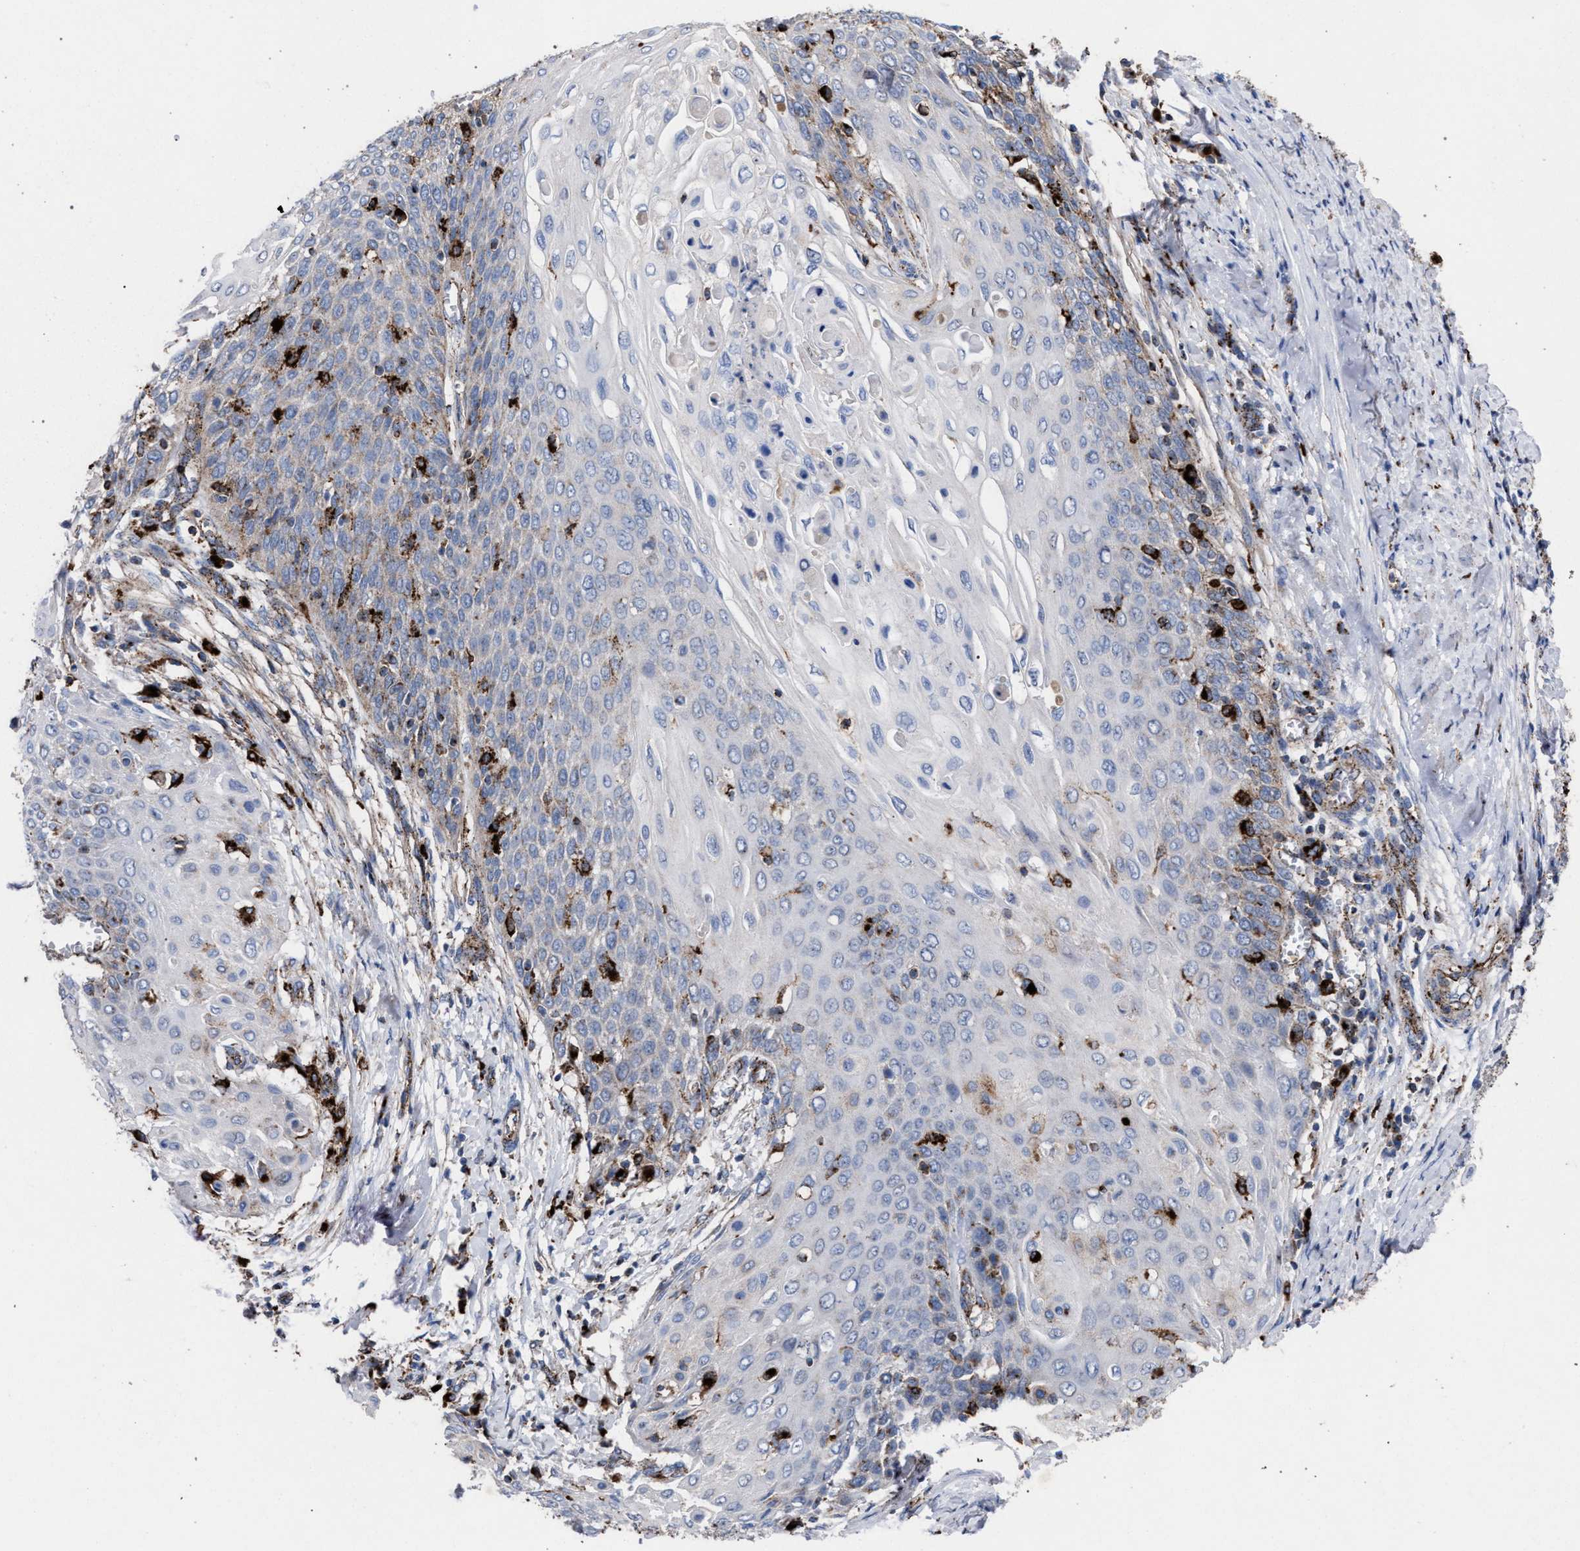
{"staining": {"intensity": "negative", "quantity": "none", "location": "none"}, "tissue": "cervical cancer", "cell_type": "Tumor cells", "image_type": "cancer", "snomed": [{"axis": "morphology", "description": "Squamous cell carcinoma, NOS"}, {"axis": "topography", "description": "Cervix"}], "caption": "This is an immunohistochemistry (IHC) photomicrograph of squamous cell carcinoma (cervical). There is no positivity in tumor cells.", "gene": "PPT1", "patient": {"sex": "female", "age": 39}}